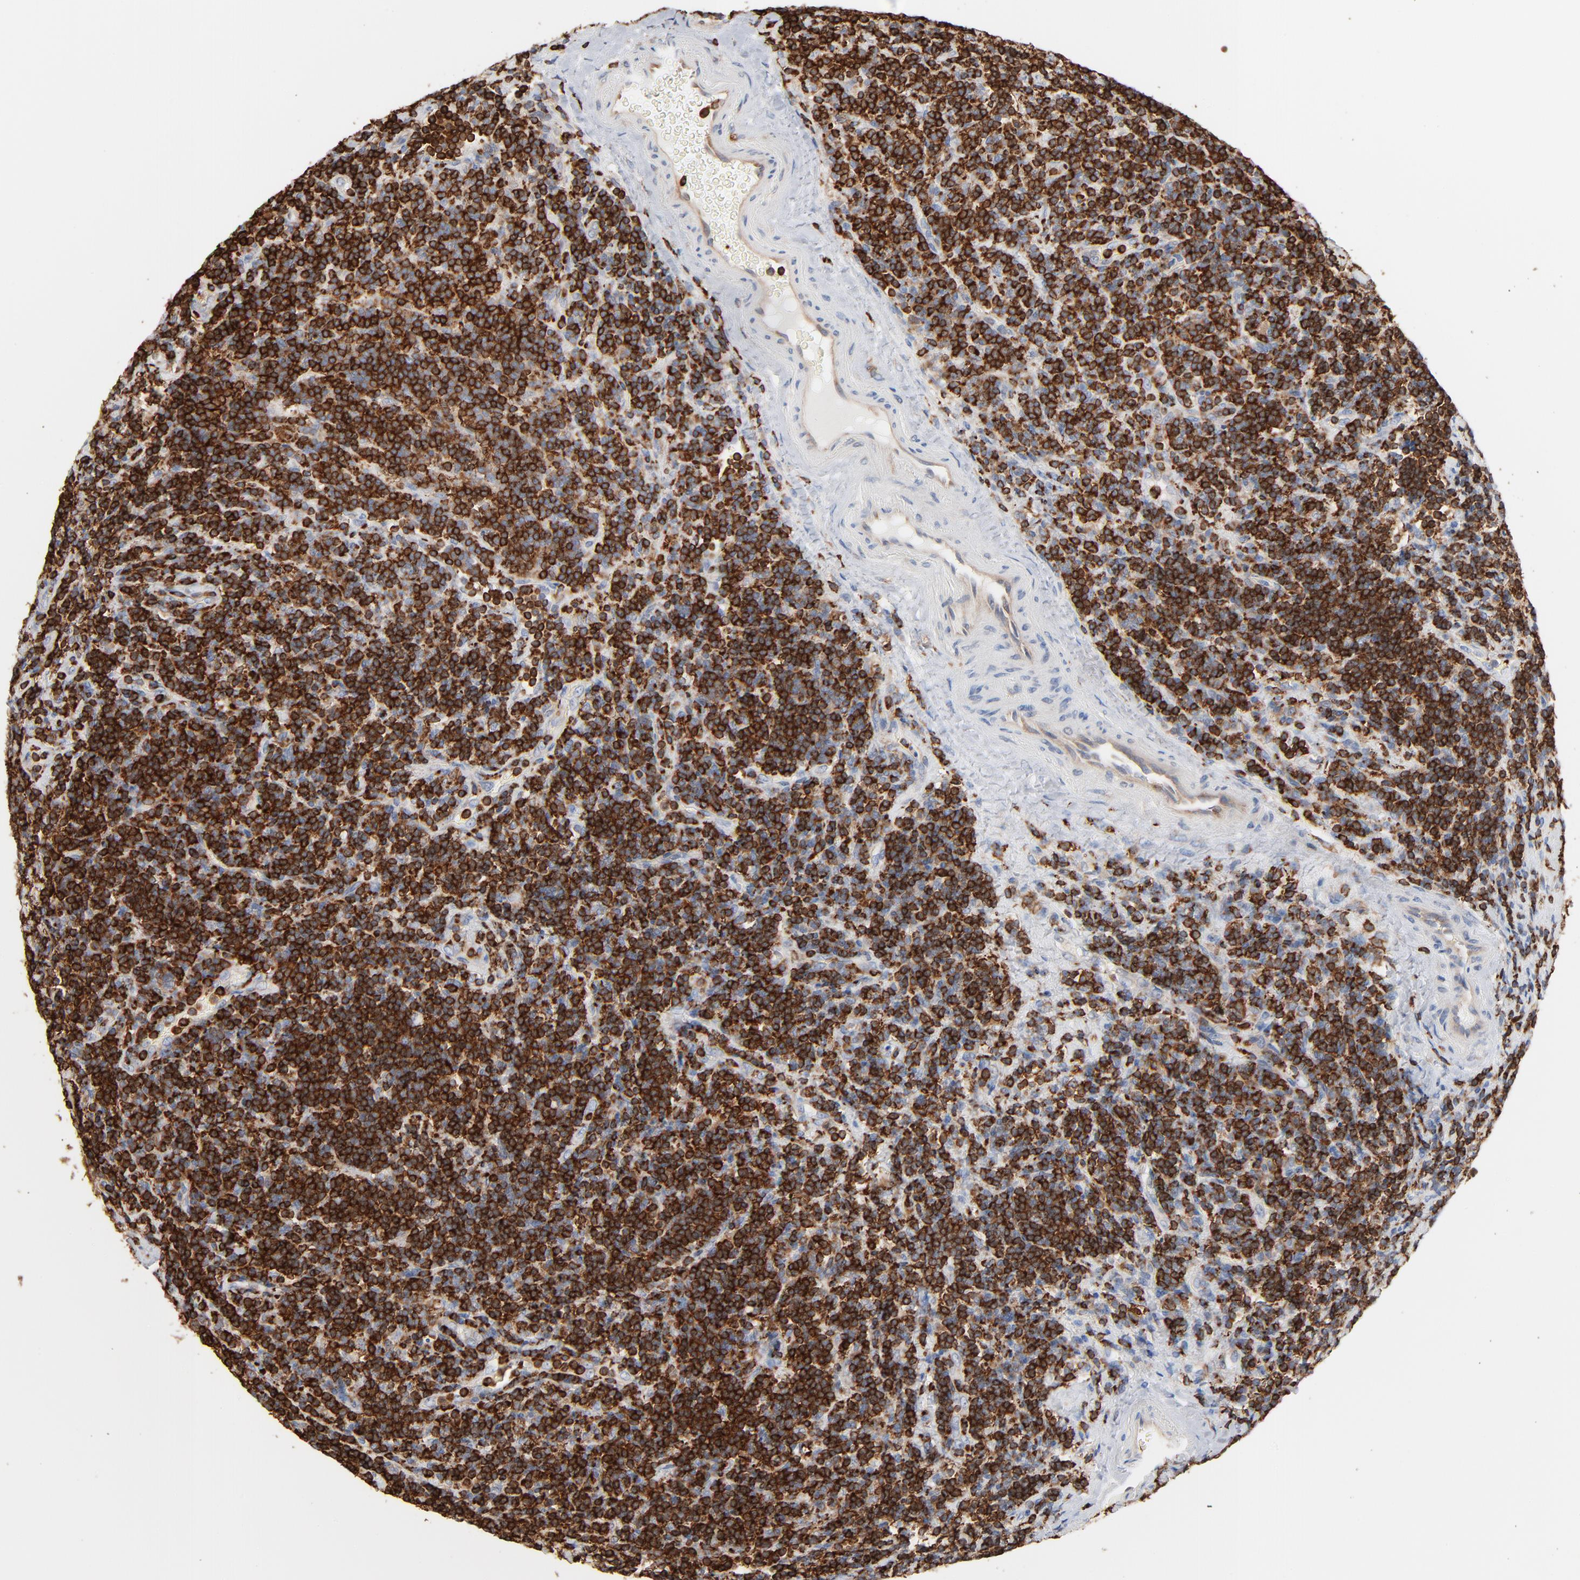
{"staining": {"intensity": "moderate", "quantity": "25%-75%", "location": "cytoplasmic/membranous"}, "tissue": "lymphoma", "cell_type": "Tumor cells", "image_type": "cancer", "snomed": [{"axis": "morphology", "description": "Malignant lymphoma, non-Hodgkin's type, Low grade"}, {"axis": "topography", "description": "Lymph node"}], "caption": "Protein staining by IHC shows moderate cytoplasmic/membranous expression in about 25%-75% of tumor cells in malignant lymphoma, non-Hodgkin's type (low-grade).", "gene": "SH3KBP1", "patient": {"sex": "male", "age": 70}}